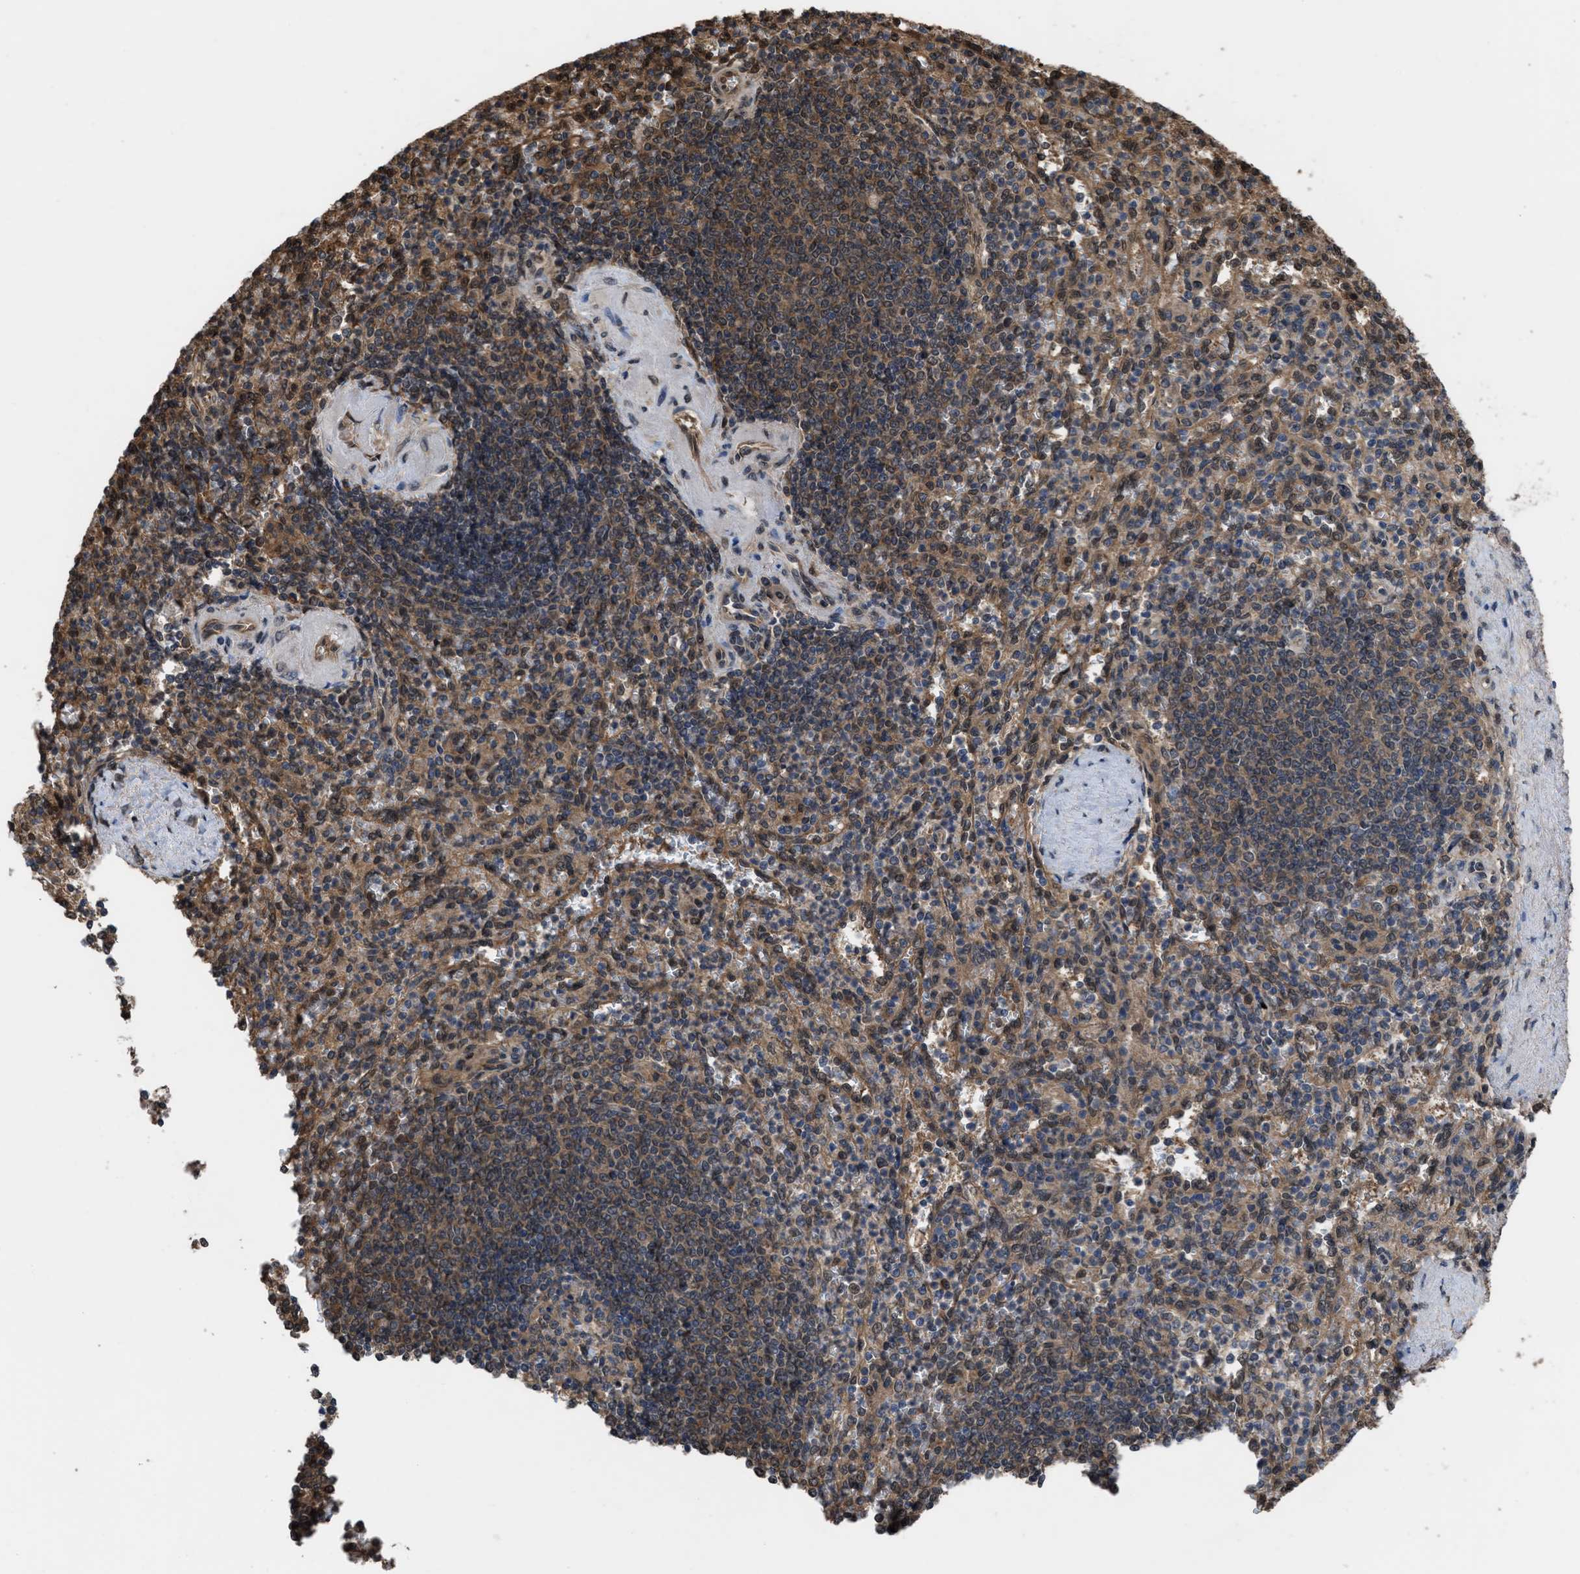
{"staining": {"intensity": "strong", "quantity": ">75%", "location": "cytoplasmic/membranous,nuclear"}, "tissue": "spleen", "cell_type": "Cells in red pulp", "image_type": "normal", "snomed": [{"axis": "morphology", "description": "Normal tissue, NOS"}, {"axis": "topography", "description": "Spleen"}], "caption": "This is a photomicrograph of immunohistochemistry (IHC) staining of normal spleen, which shows strong staining in the cytoplasmic/membranous,nuclear of cells in red pulp.", "gene": "YWHAG", "patient": {"sex": "female", "age": 74}}